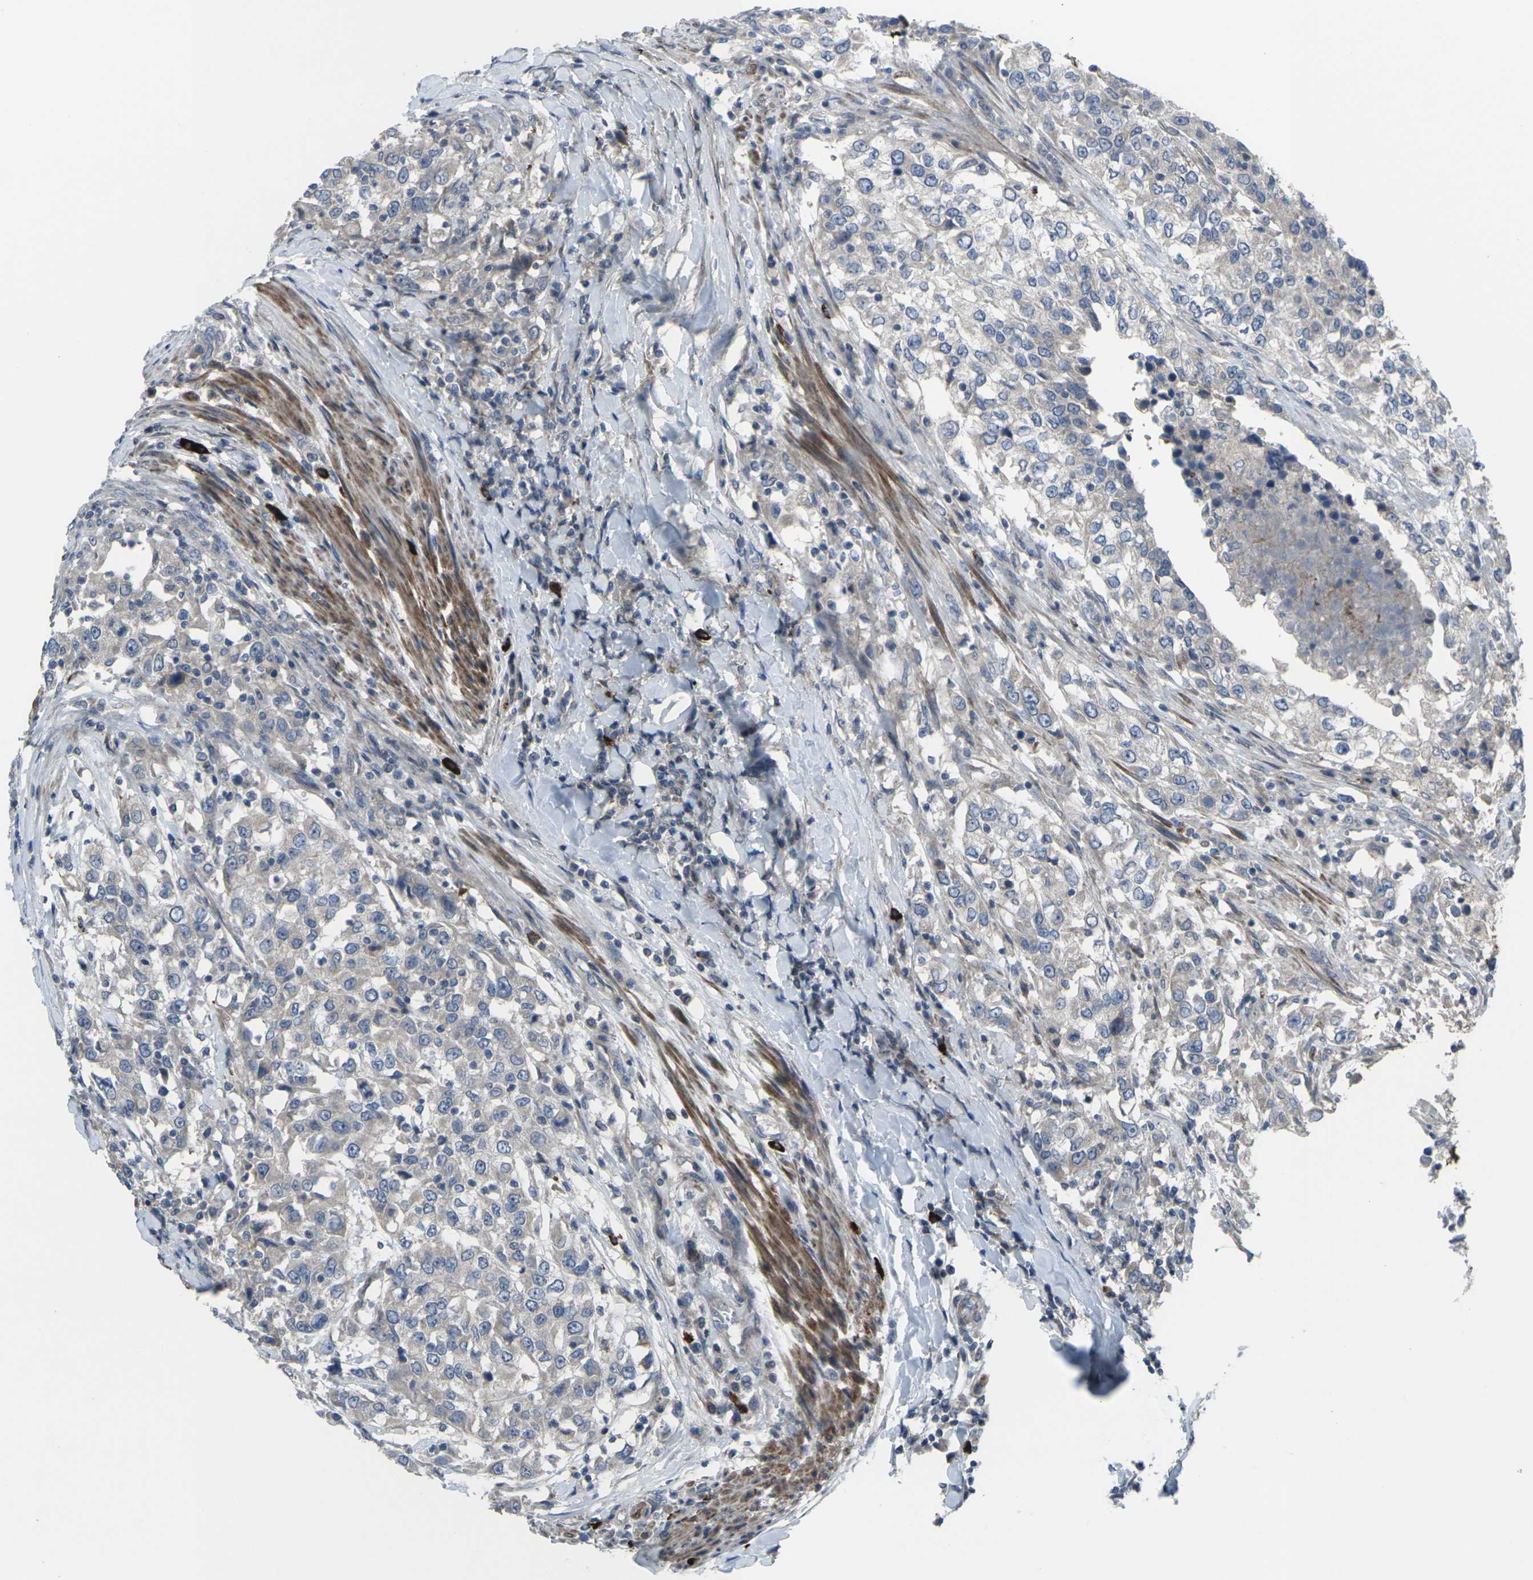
{"staining": {"intensity": "negative", "quantity": "none", "location": "none"}, "tissue": "urothelial cancer", "cell_type": "Tumor cells", "image_type": "cancer", "snomed": [{"axis": "morphology", "description": "Urothelial carcinoma, High grade"}, {"axis": "topography", "description": "Urinary bladder"}], "caption": "IHC photomicrograph of neoplastic tissue: human urothelial cancer stained with DAB (3,3'-diaminobenzidine) reveals no significant protein expression in tumor cells.", "gene": "CCR10", "patient": {"sex": "female", "age": 56}}